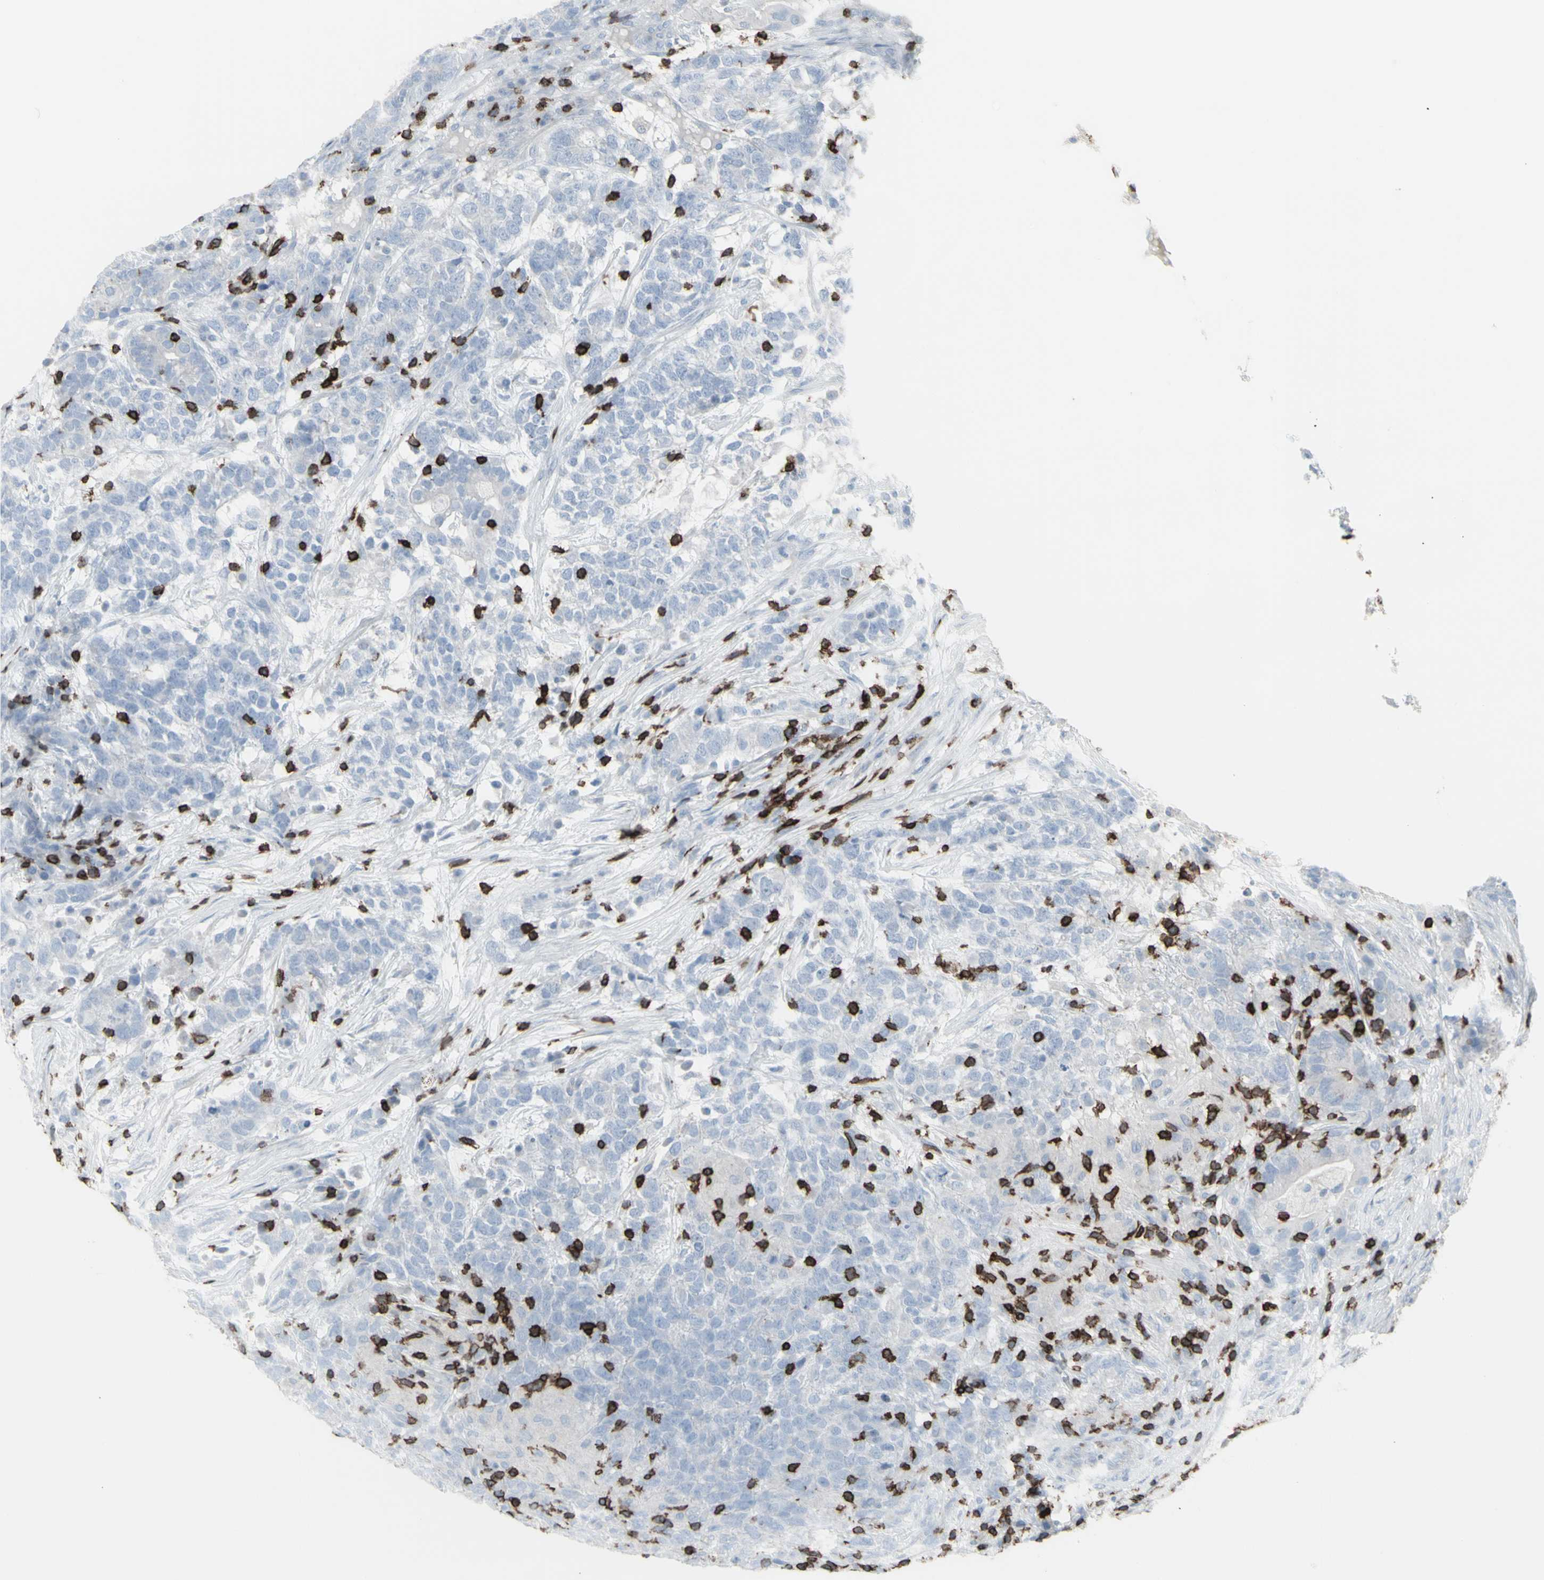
{"staining": {"intensity": "negative", "quantity": "none", "location": "none"}, "tissue": "testis cancer", "cell_type": "Tumor cells", "image_type": "cancer", "snomed": [{"axis": "morphology", "description": "Carcinoma, Embryonal, NOS"}, {"axis": "topography", "description": "Testis"}], "caption": "Embryonal carcinoma (testis) was stained to show a protein in brown. There is no significant staining in tumor cells. (Brightfield microscopy of DAB immunohistochemistry (IHC) at high magnification).", "gene": "CD247", "patient": {"sex": "male", "age": 26}}